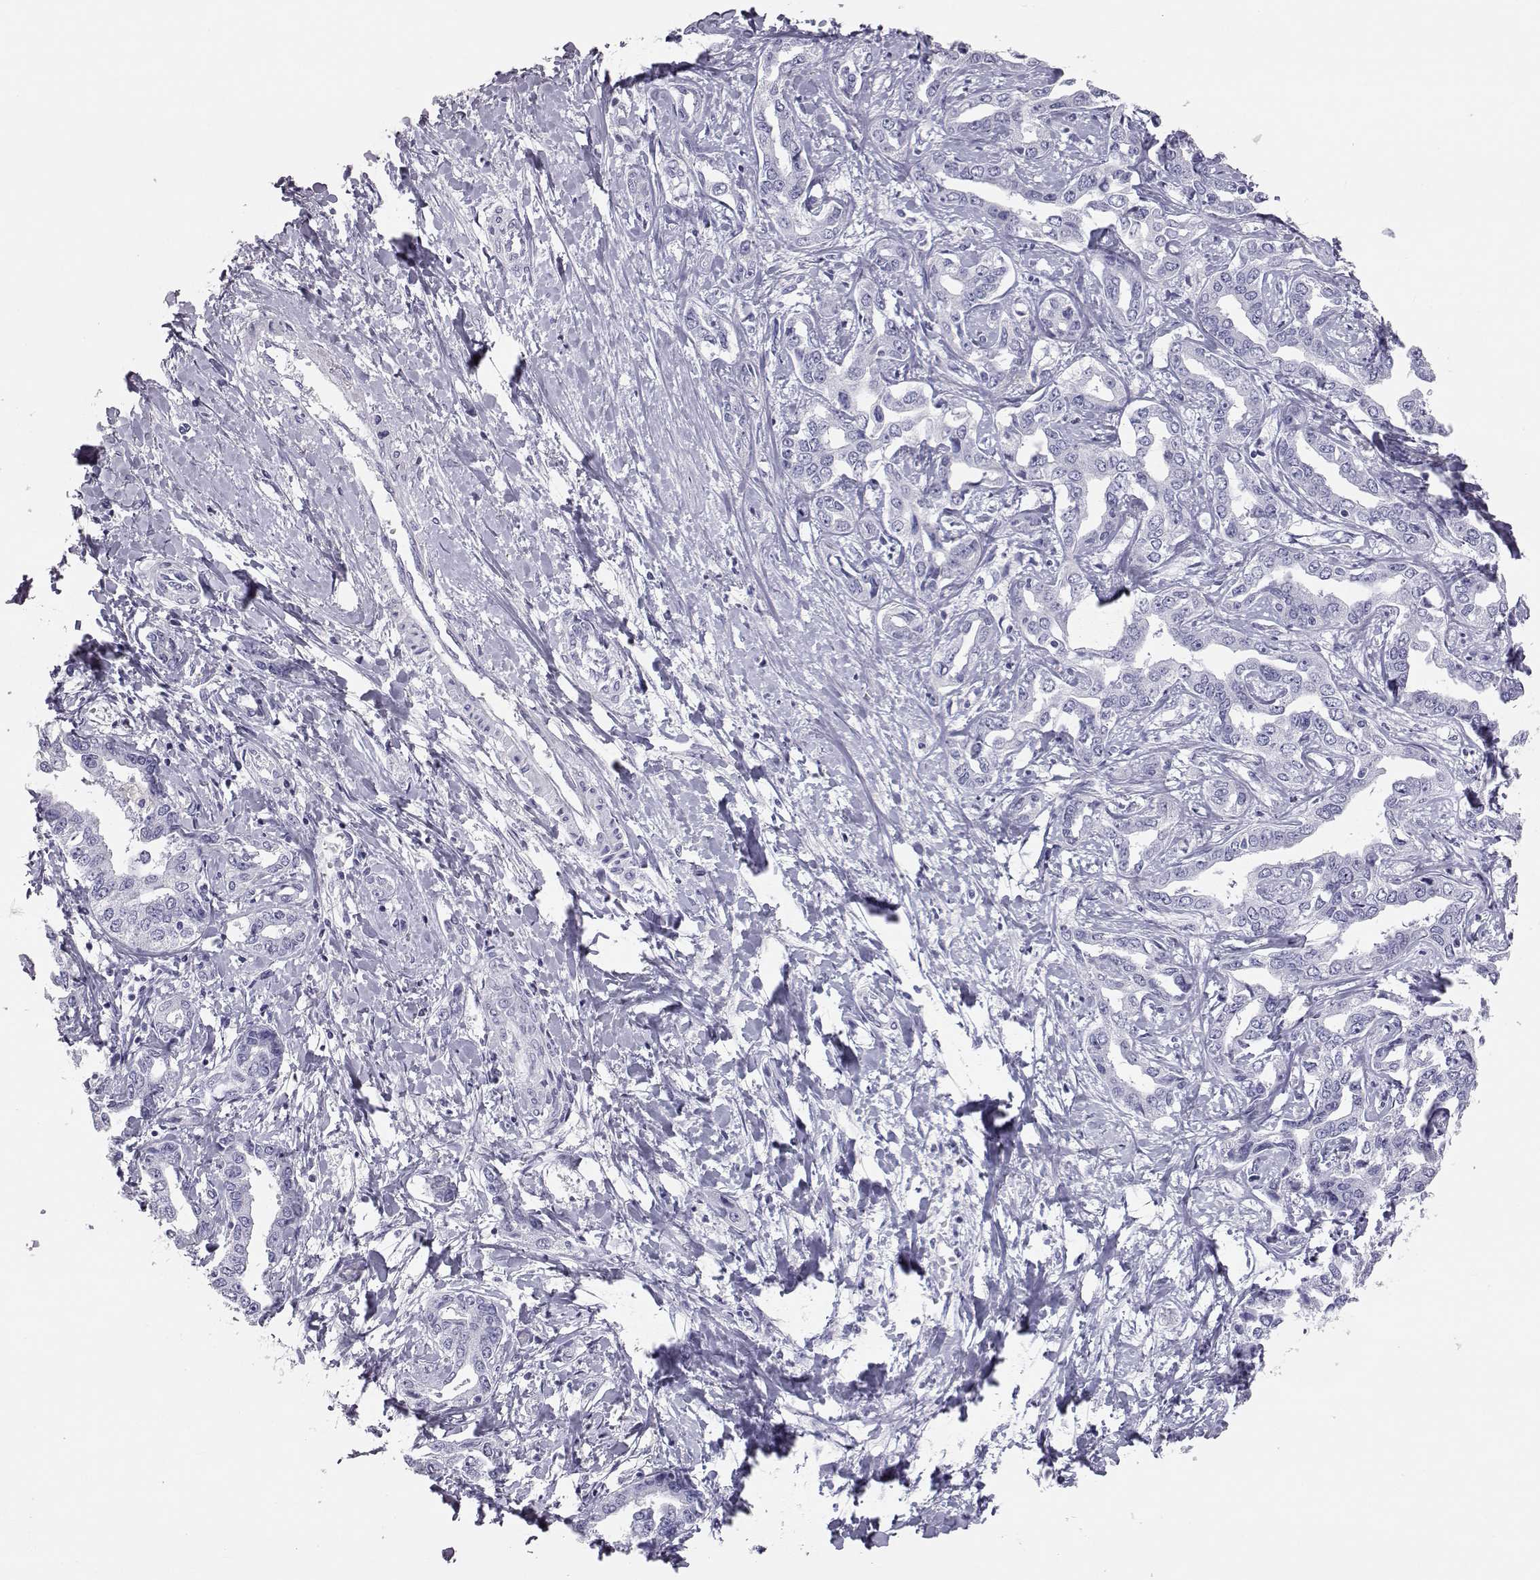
{"staining": {"intensity": "negative", "quantity": "none", "location": "none"}, "tissue": "liver cancer", "cell_type": "Tumor cells", "image_type": "cancer", "snomed": [{"axis": "morphology", "description": "Cholangiocarcinoma"}, {"axis": "topography", "description": "Liver"}], "caption": "IHC of human liver cancer demonstrates no staining in tumor cells. (Immunohistochemistry, brightfield microscopy, high magnification).", "gene": "ITLN2", "patient": {"sex": "male", "age": 59}}